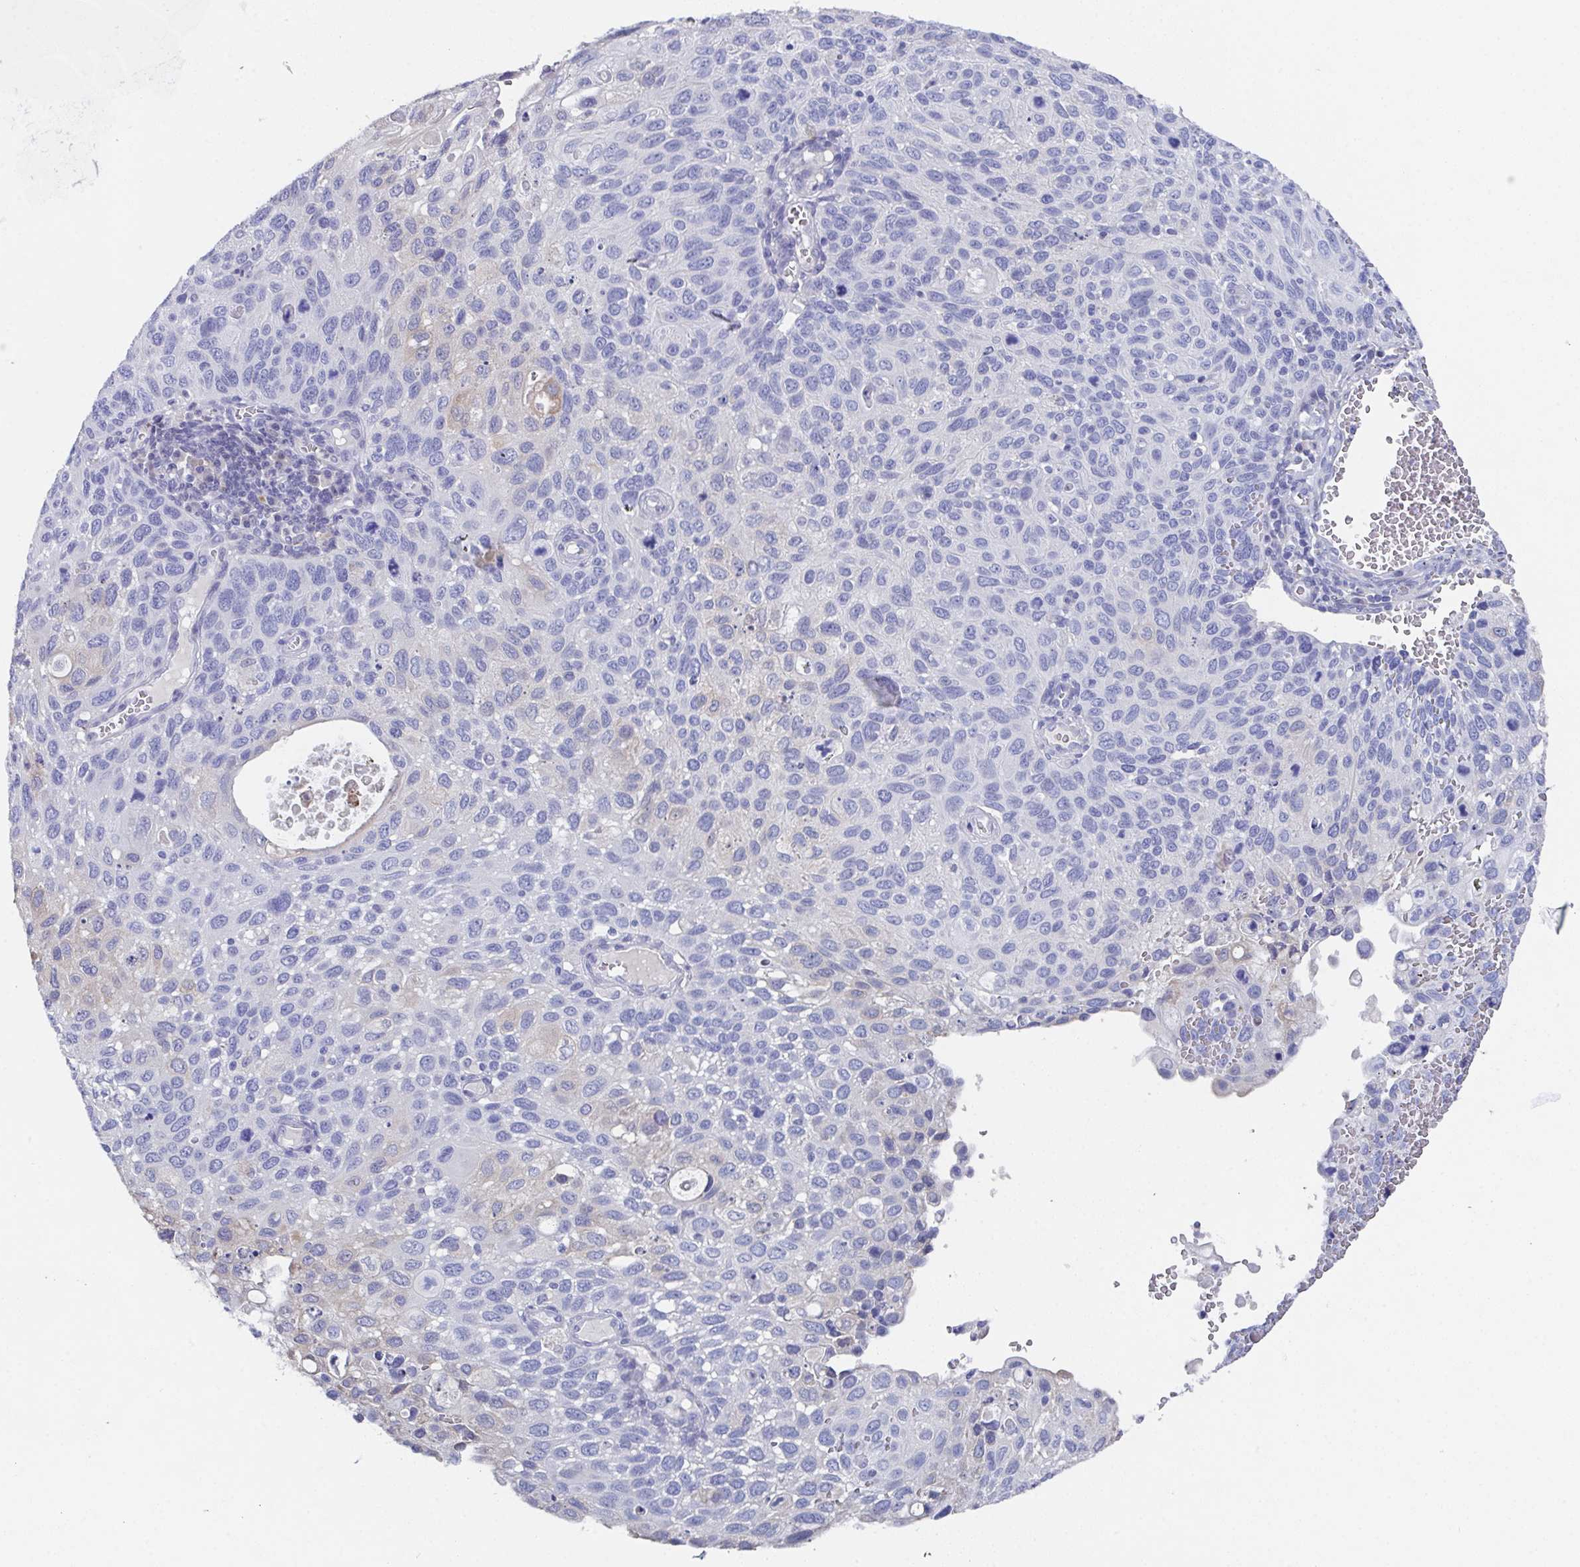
{"staining": {"intensity": "negative", "quantity": "none", "location": "none"}, "tissue": "cervical cancer", "cell_type": "Tumor cells", "image_type": "cancer", "snomed": [{"axis": "morphology", "description": "Squamous cell carcinoma, NOS"}, {"axis": "topography", "description": "Cervix"}], "caption": "DAB (3,3'-diaminobenzidine) immunohistochemical staining of cervical cancer demonstrates no significant positivity in tumor cells.", "gene": "SSC4D", "patient": {"sex": "female", "age": 70}}